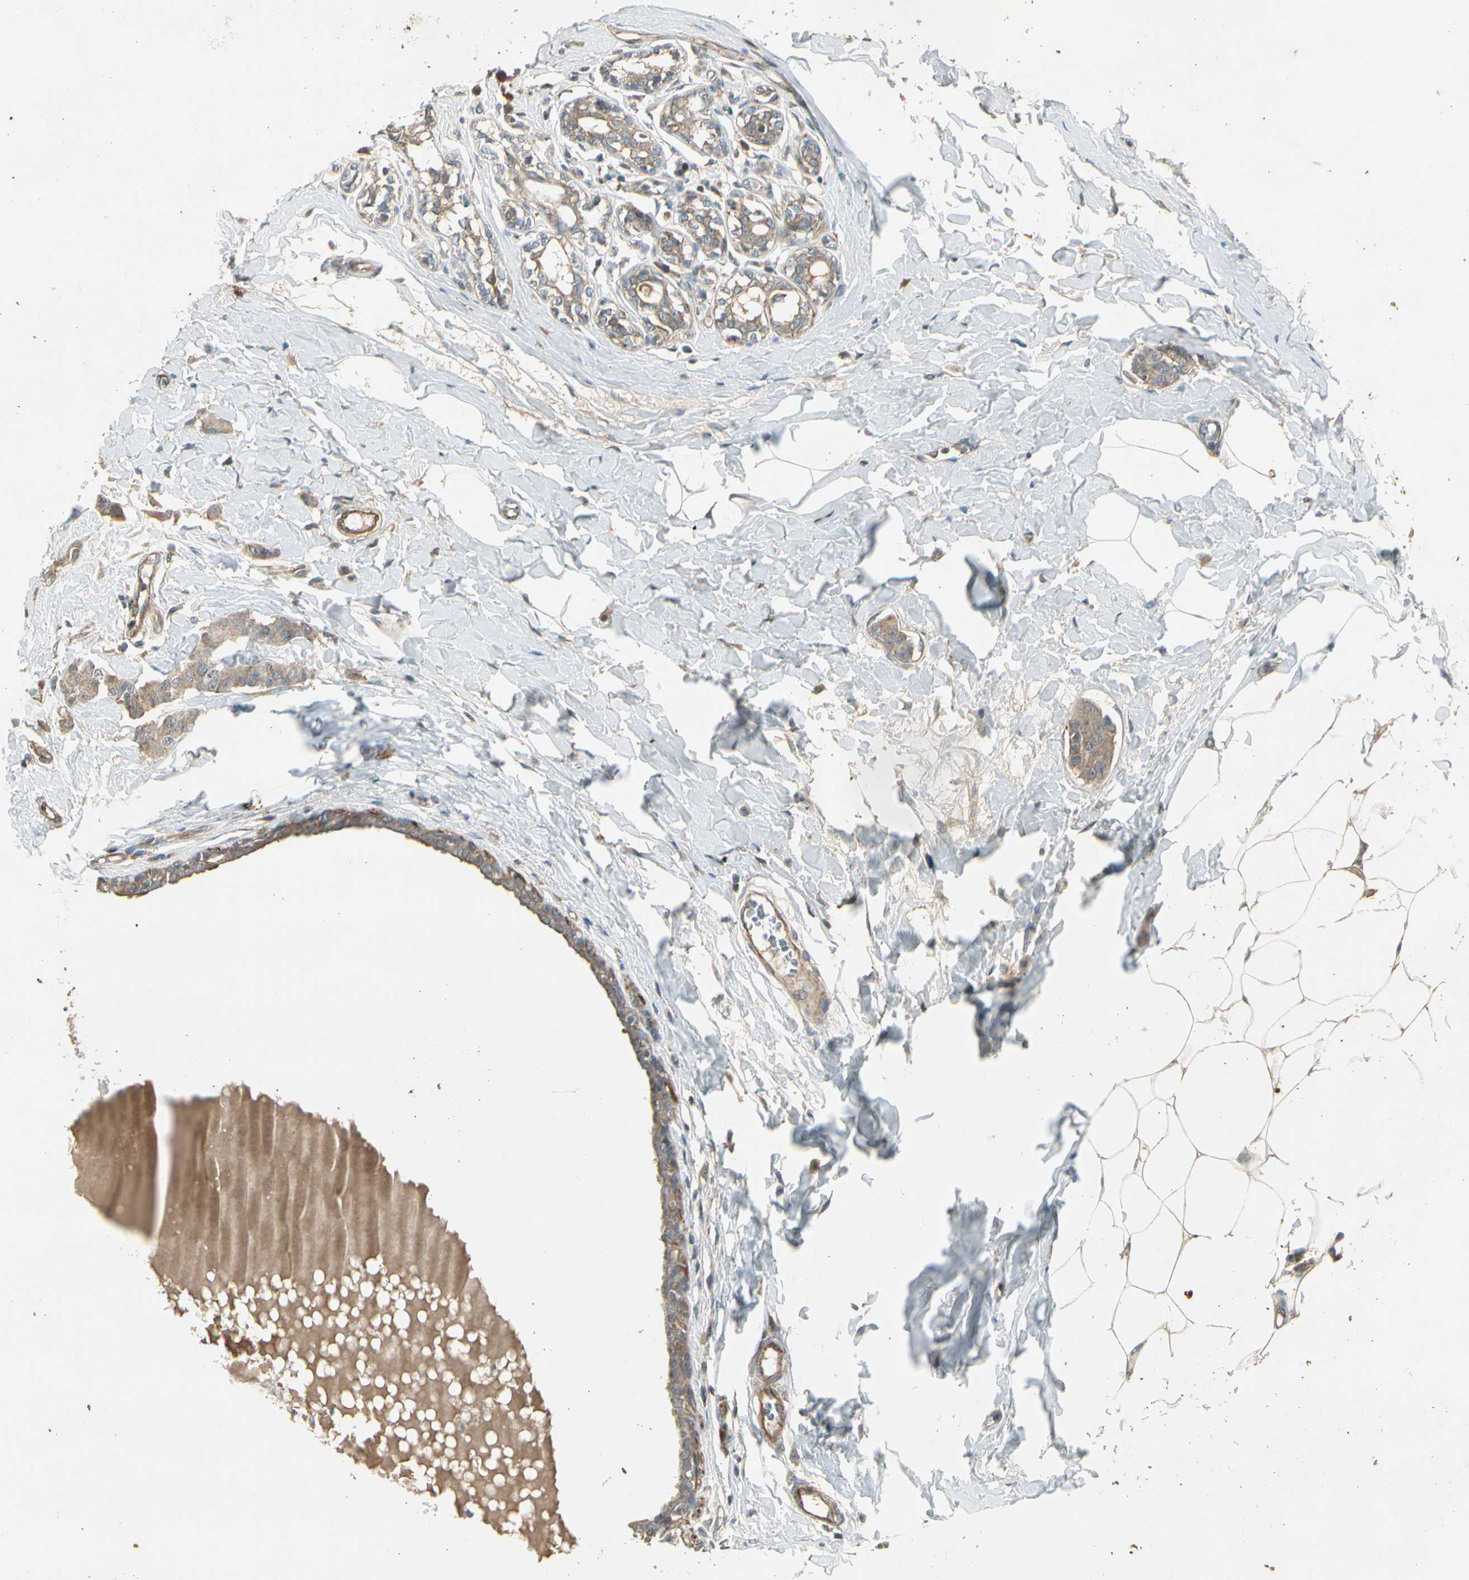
{"staining": {"intensity": "moderate", "quantity": ">75%", "location": "cytoplasmic/membranous"}, "tissue": "breast cancer", "cell_type": "Tumor cells", "image_type": "cancer", "snomed": [{"axis": "morphology", "description": "Normal tissue, NOS"}, {"axis": "morphology", "description": "Duct carcinoma"}, {"axis": "topography", "description": "Breast"}], "caption": "Immunohistochemistry (DAB (3,3'-diaminobenzidine)) staining of human breast infiltrating ductal carcinoma displays moderate cytoplasmic/membranous protein staining in about >75% of tumor cells. The protein of interest is stained brown, and the nuclei are stained in blue (DAB IHC with brightfield microscopy, high magnification).", "gene": "ACVR1", "patient": {"sex": "female", "age": 40}}